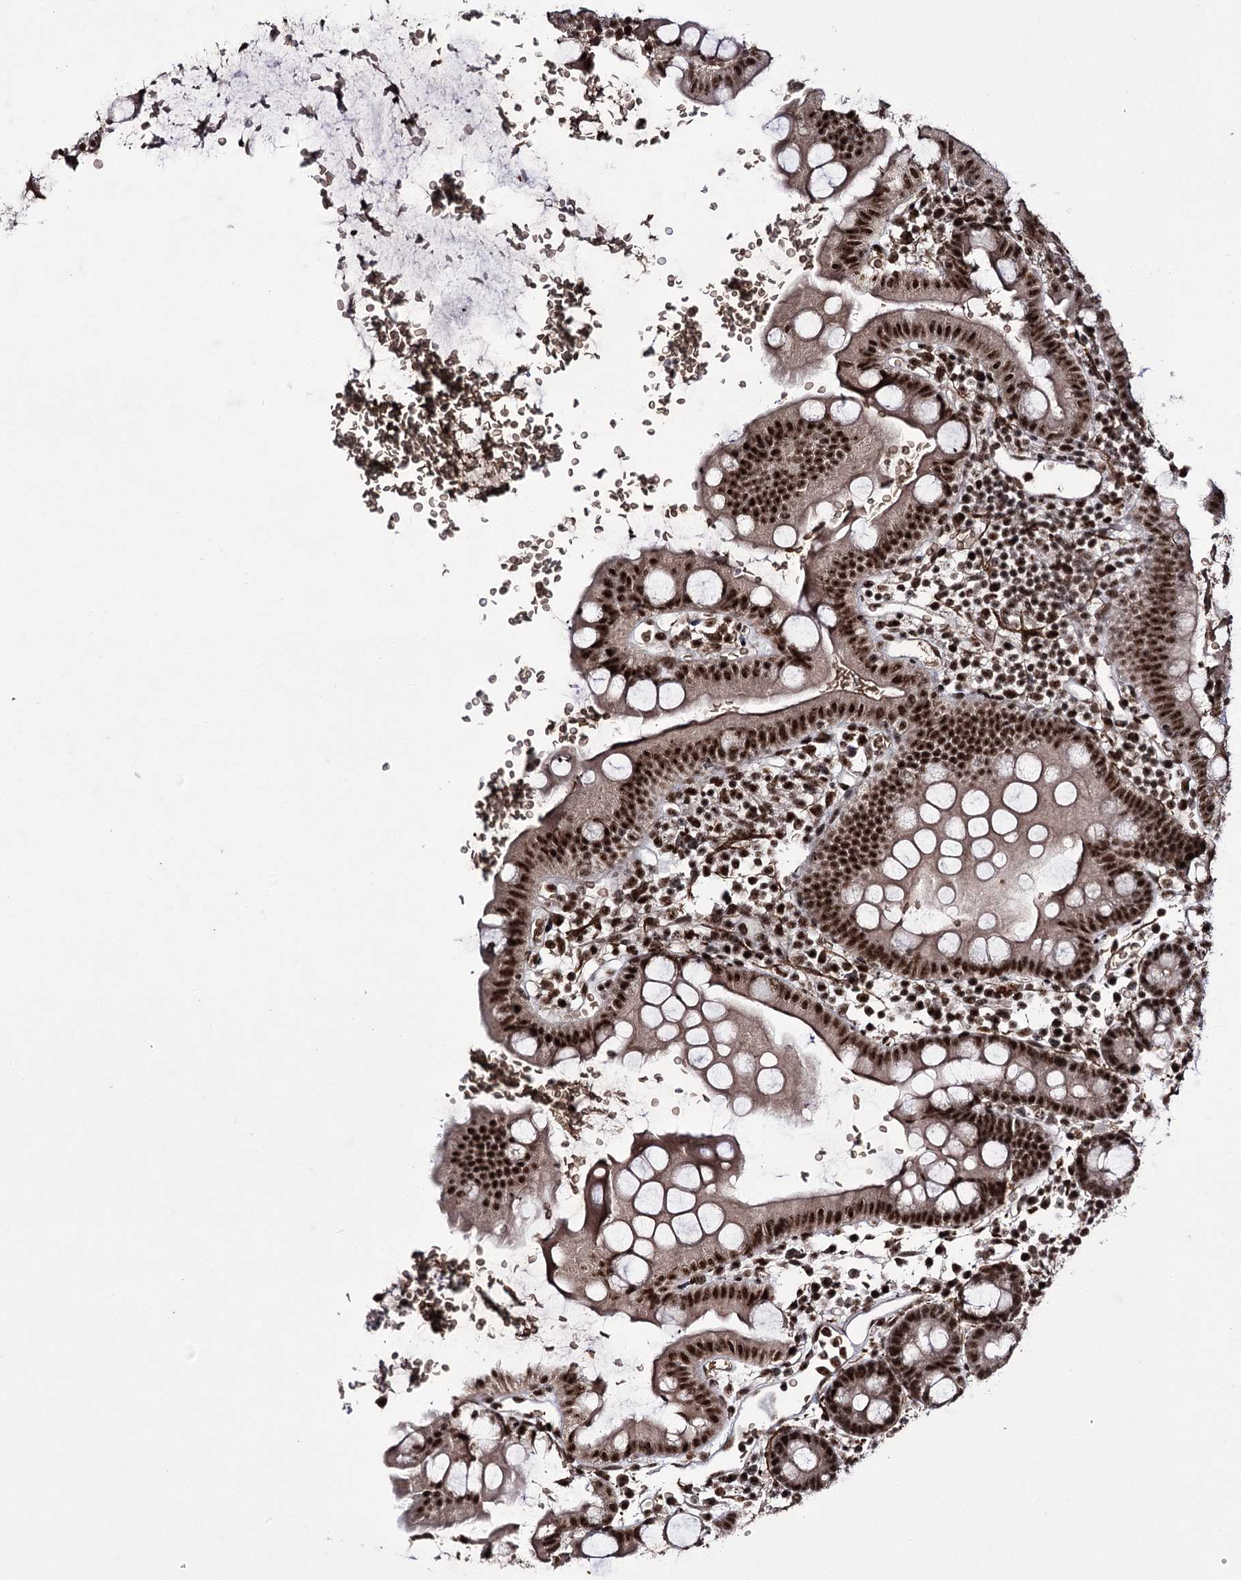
{"staining": {"intensity": "strong", "quantity": ">75%", "location": "nuclear"}, "tissue": "small intestine", "cell_type": "Glandular cells", "image_type": "normal", "snomed": [{"axis": "morphology", "description": "Normal tissue, NOS"}, {"axis": "topography", "description": "Stomach, upper"}, {"axis": "topography", "description": "Stomach, lower"}, {"axis": "topography", "description": "Small intestine"}], "caption": "High-power microscopy captured an IHC image of unremarkable small intestine, revealing strong nuclear expression in about >75% of glandular cells.", "gene": "PRPF40A", "patient": {"sex": "male", "age": 68}}